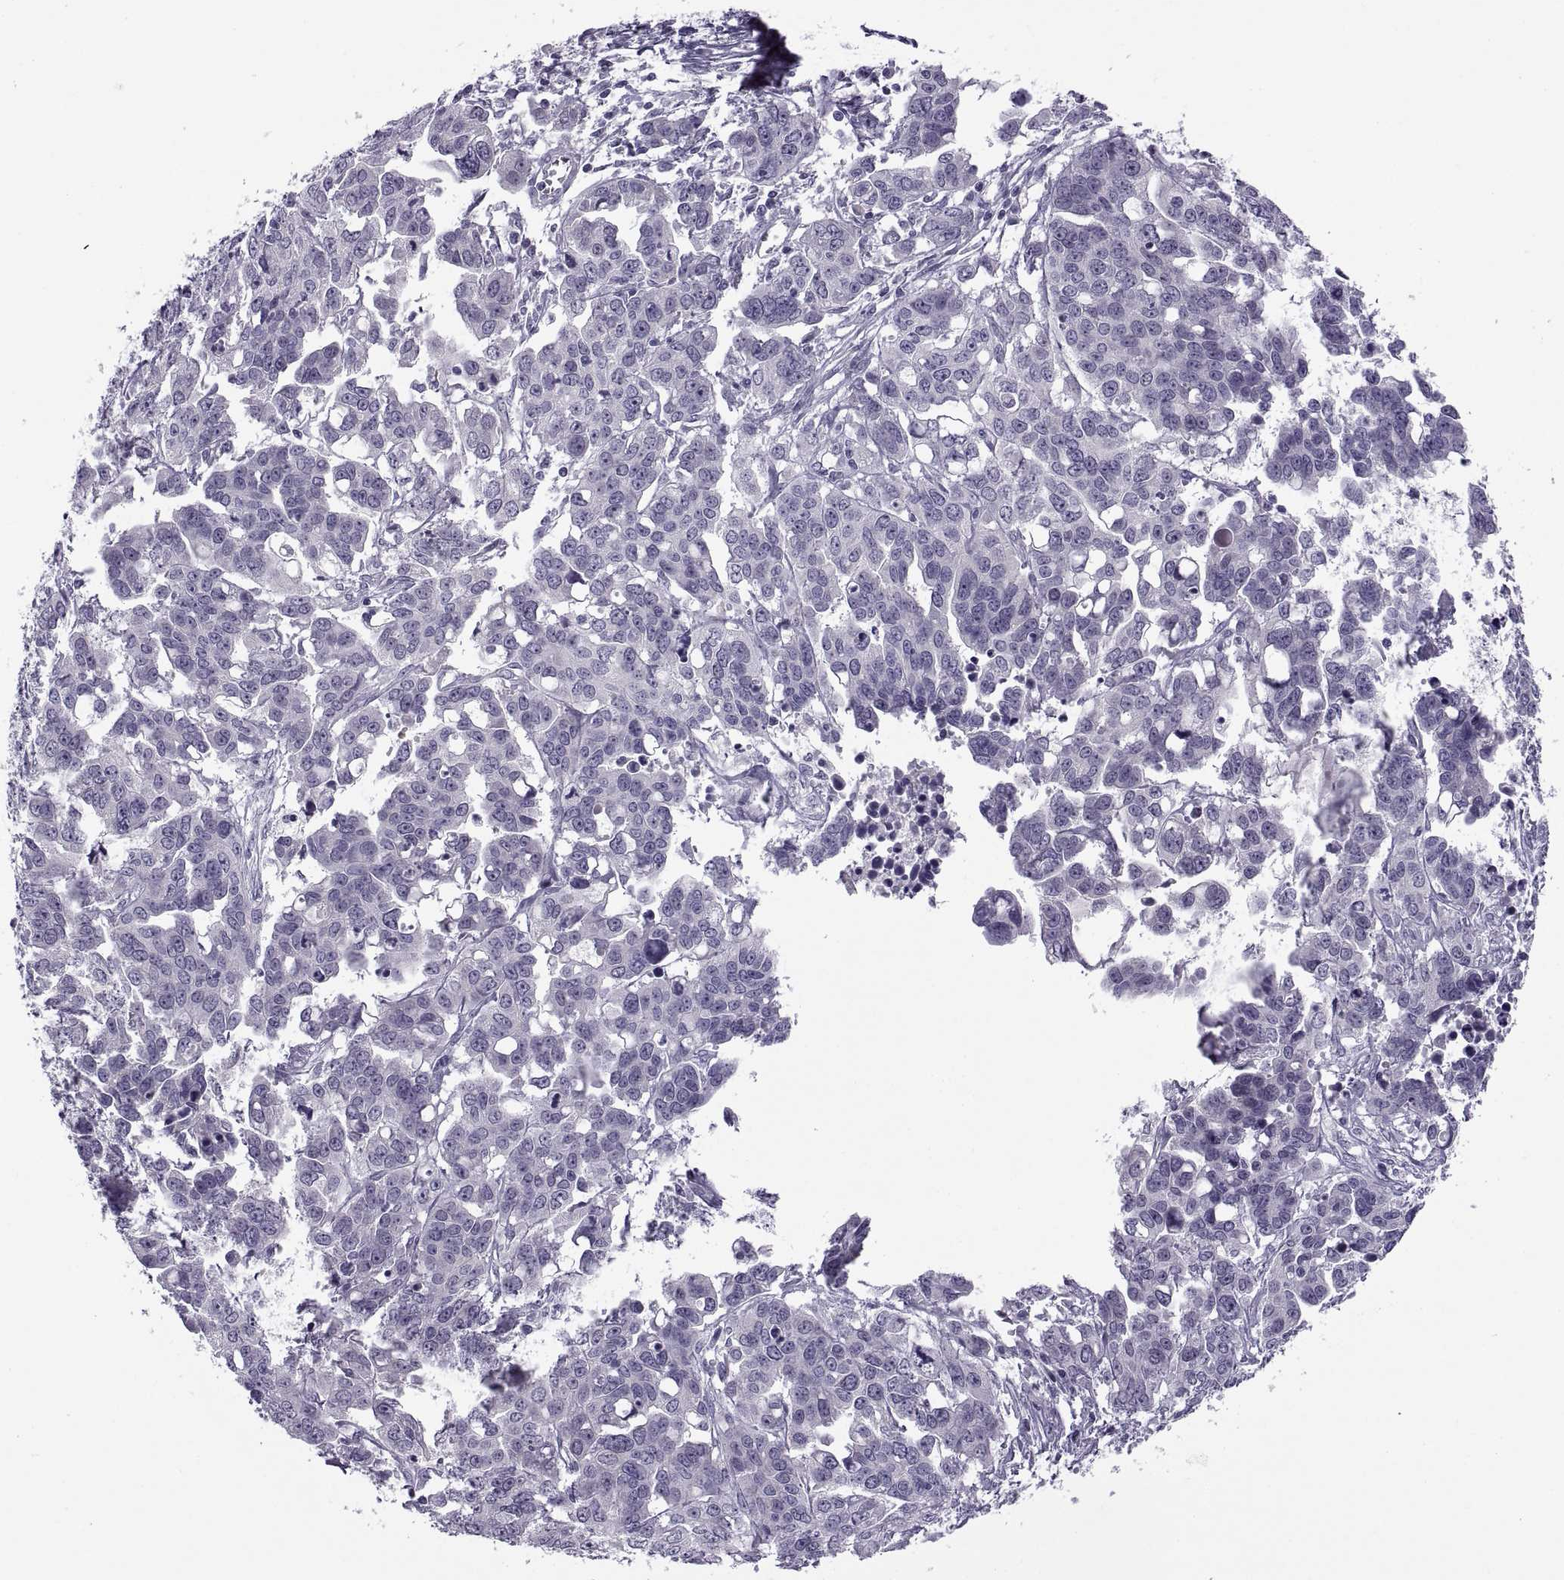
{"staining": {"intensity": "negative", "quantity": "none", "location": "none"}, "tissue": "ovarian cancer", "cell_type": "Tumor cells", "image_type": "cancer", "snomed": [{"axis": "morphology", "description": "Carcinoma, endometroid"}, {"axis": "topography", "description": "Ovary"}], "caption": "This image is of endometroid carcinoma (ovarian) stained with immunohistochemistry (IHC) to label a protein in brown with the nuclei are counter-stained blue. There is no positivity in tumor cells. Nuclei are stained in blue.", "gene": "MAGEB1", "patient": {"sex": "female", "age": 78}}